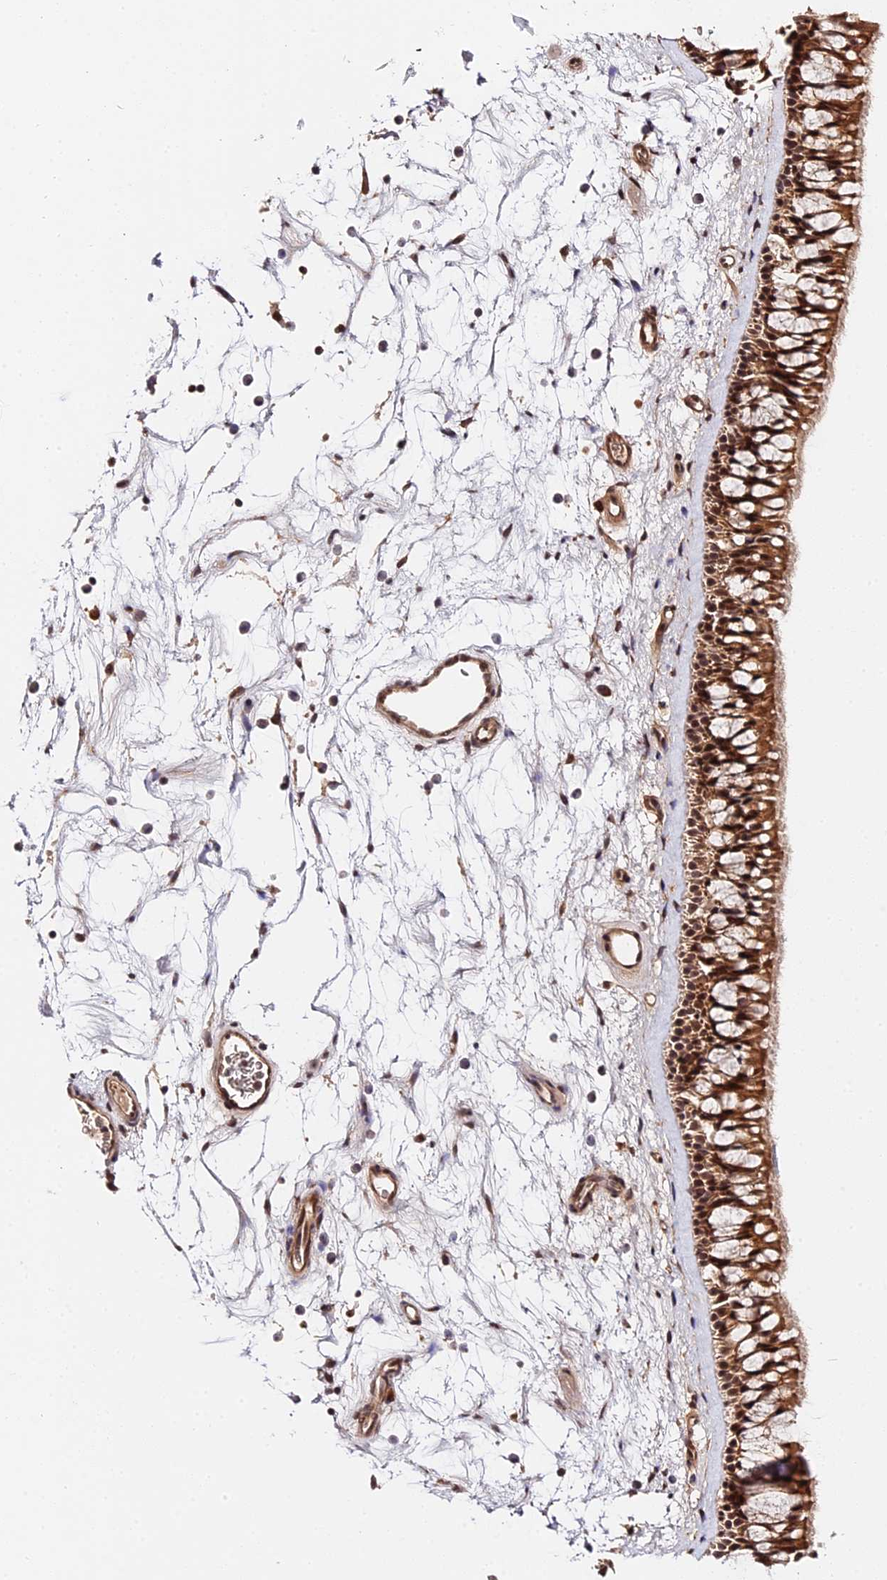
{"staining": {"intensity": "moderate", "quantity": ">75%", "location": "cytoplasmic/membranous,nuclear"}, "tissue": "nasopharynx", "cell_type": "Respiratory epithelial cells", "image_type": "normal", "snomed": [{"axis": "morphology", "description": "Normal tissue, NOS"}, {"axis": "topography", "description": "Nasopharynx"}], "caption": "Immunohistochemical staining of unremarkable human nasopharynx exhibits medium levels of moderate cytoplasmic/membranous,nuclear staining in approximately >75% of respiratory epithelial cells. (brown staining indicates protein expression, while blue staining denotes nuclei).", "gene": "IMPACT", "patient": {"sex": "male", "age": 64}}